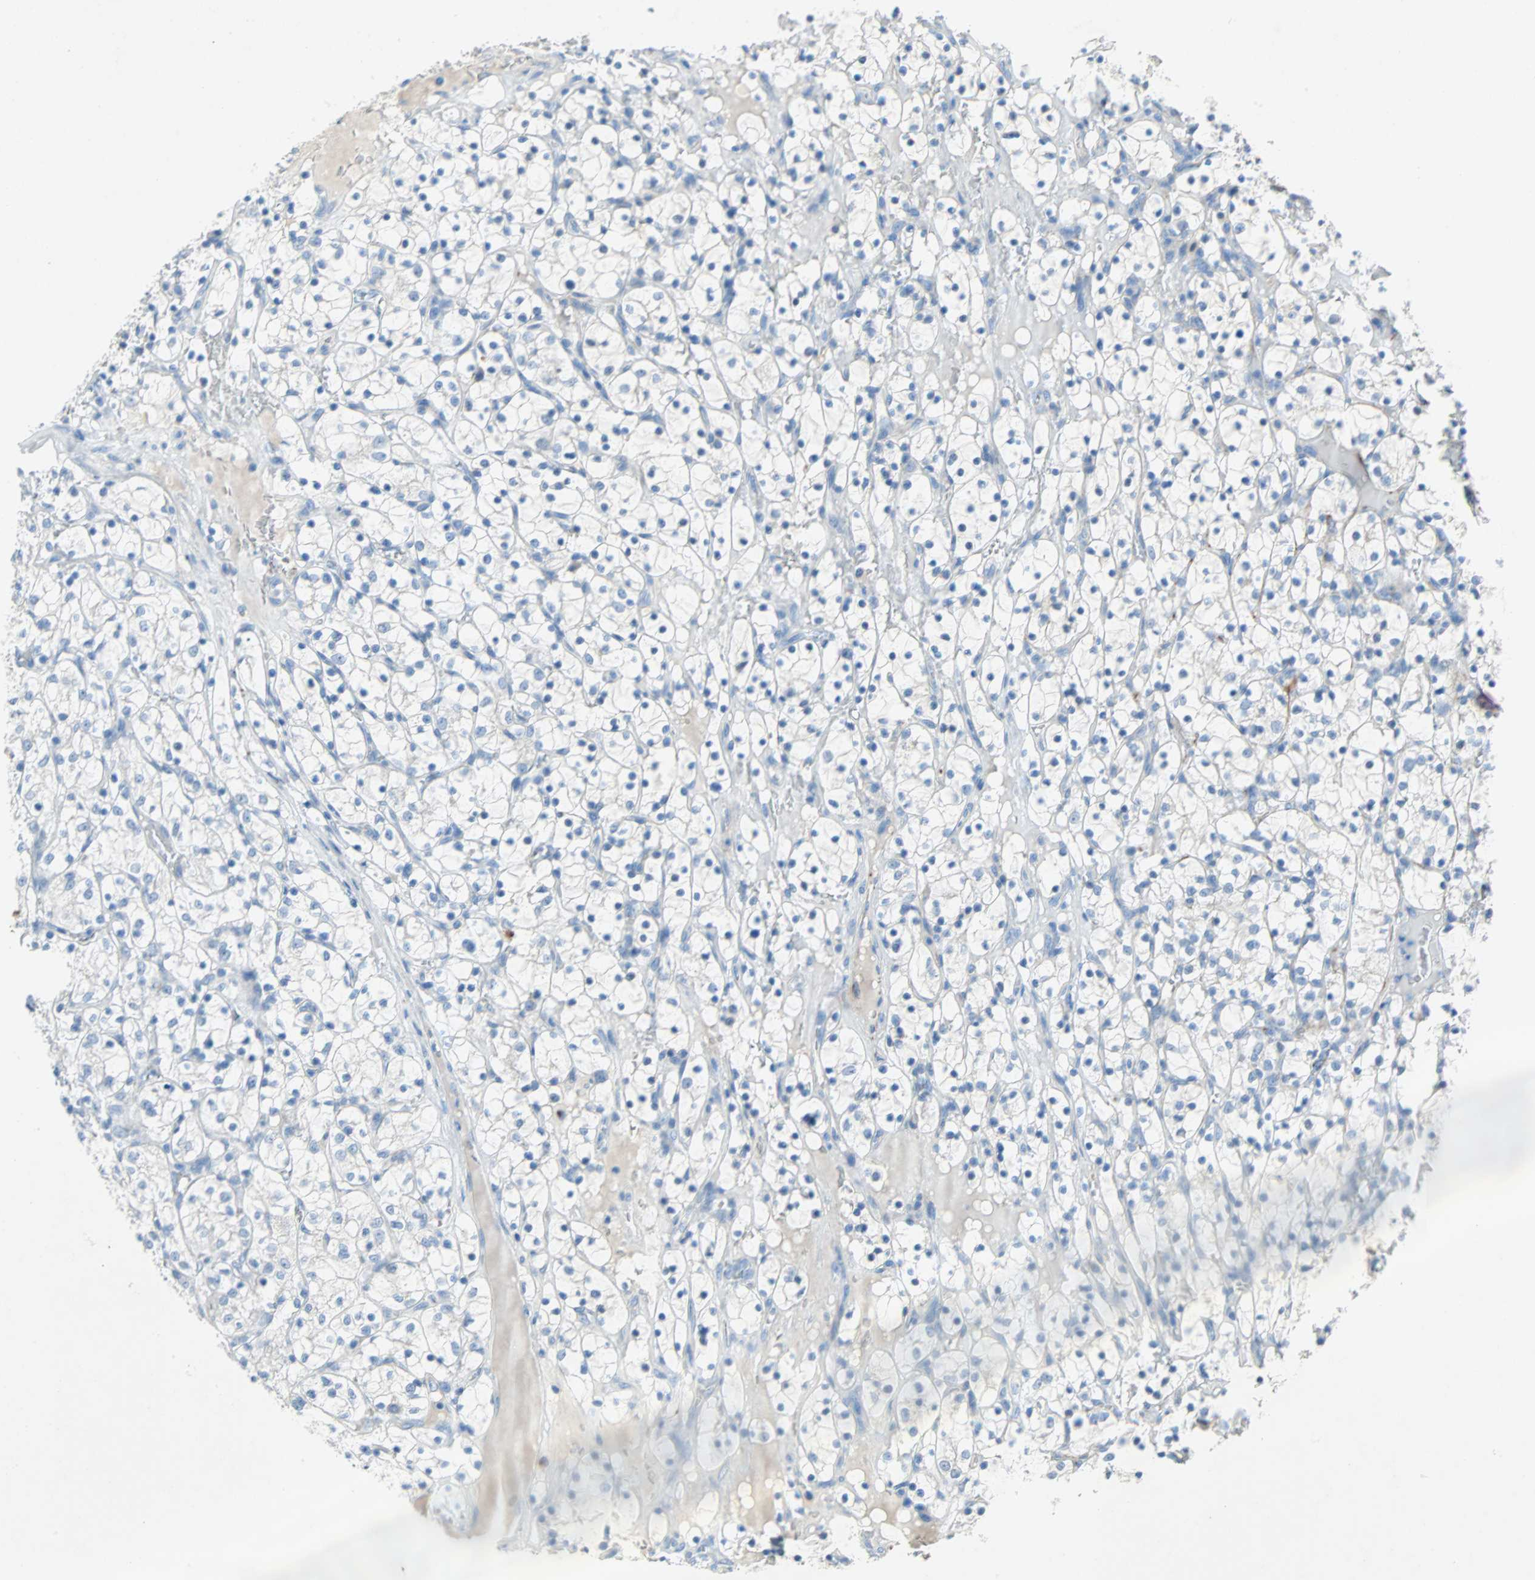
{"staining": {"intensity": "negative", "quantity": "none", "location": "none"}, "tissue": "renal cancer", "cell_type": "Tumor cells", "image_type": "cancer", "snomed": [{"axis": "morphology", "description": "Adenocarcinoma, NOS"}, {"axis": "topography", "description": "Kidney"}], "caption": "Renal adenocarcinoma was stained to show a protein in brown. There is no significant positivity in tumor cells.", "gene": "PCDHB2", "patient": {"sex": "female", "age": 69}}